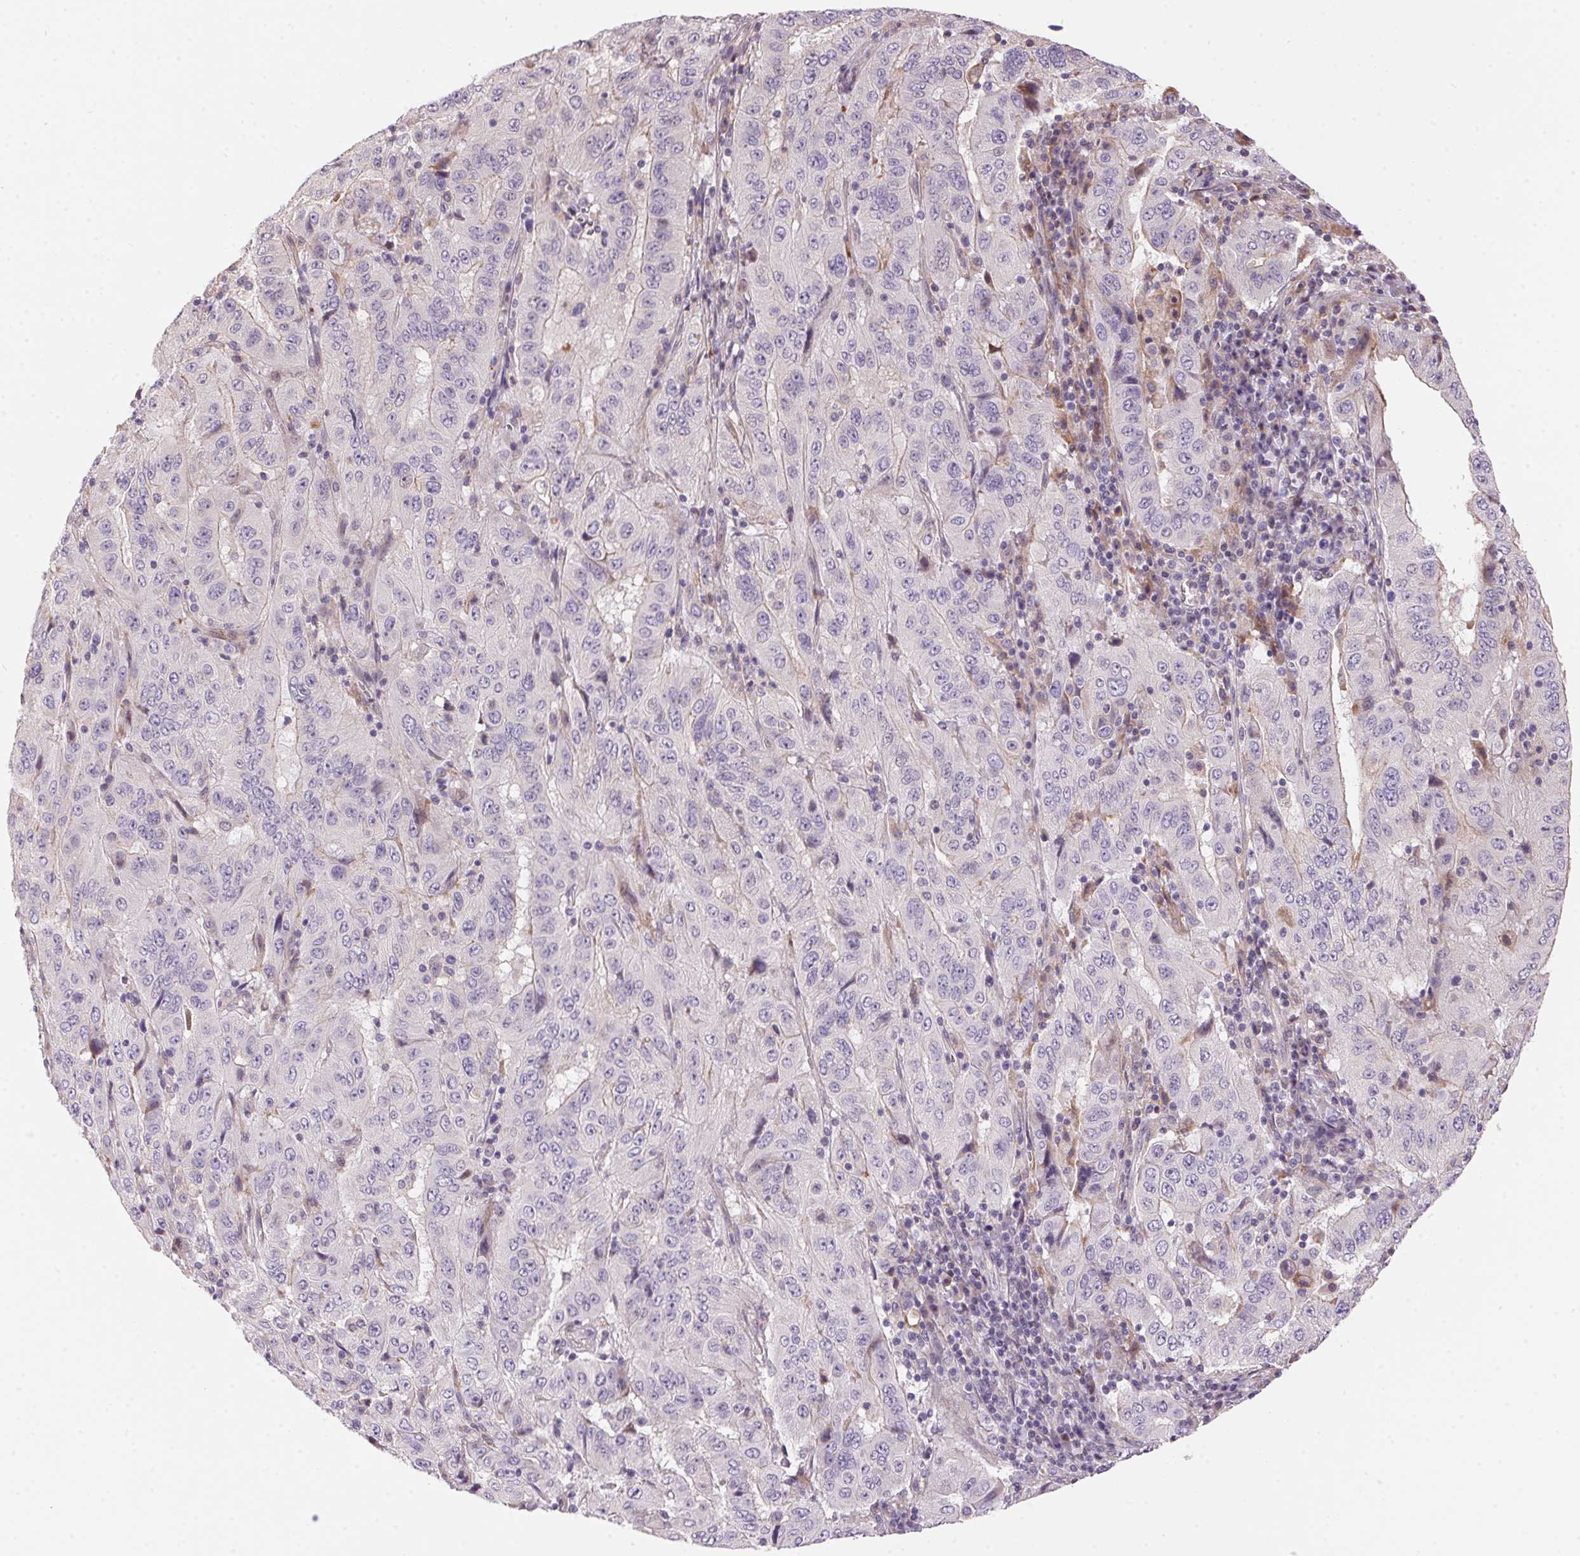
{"staining": {"intensity": "negative", "quantity": "none", "location": "none"}, "tissue": "pancreatic cancer", "cell_type": "Tumor cells", "image_type": "cancer", "snomed": [{"axis": "morphology", "description": "Adenocarcinoma, NOS"}, {"axis": "topography", "description": "Pancreas"}], "caption": "Photomicrograph shows no significant protein staining in tumor cells of pancreatic adenocarcinoma. The staining was performed using DAB to visualize the protein expression in brown, while the nuclei were stained in blue with hematoxylin (Magnification: 20x).", "gene": "UNC13B", "patient": {"sex": "male", "age": 63}}